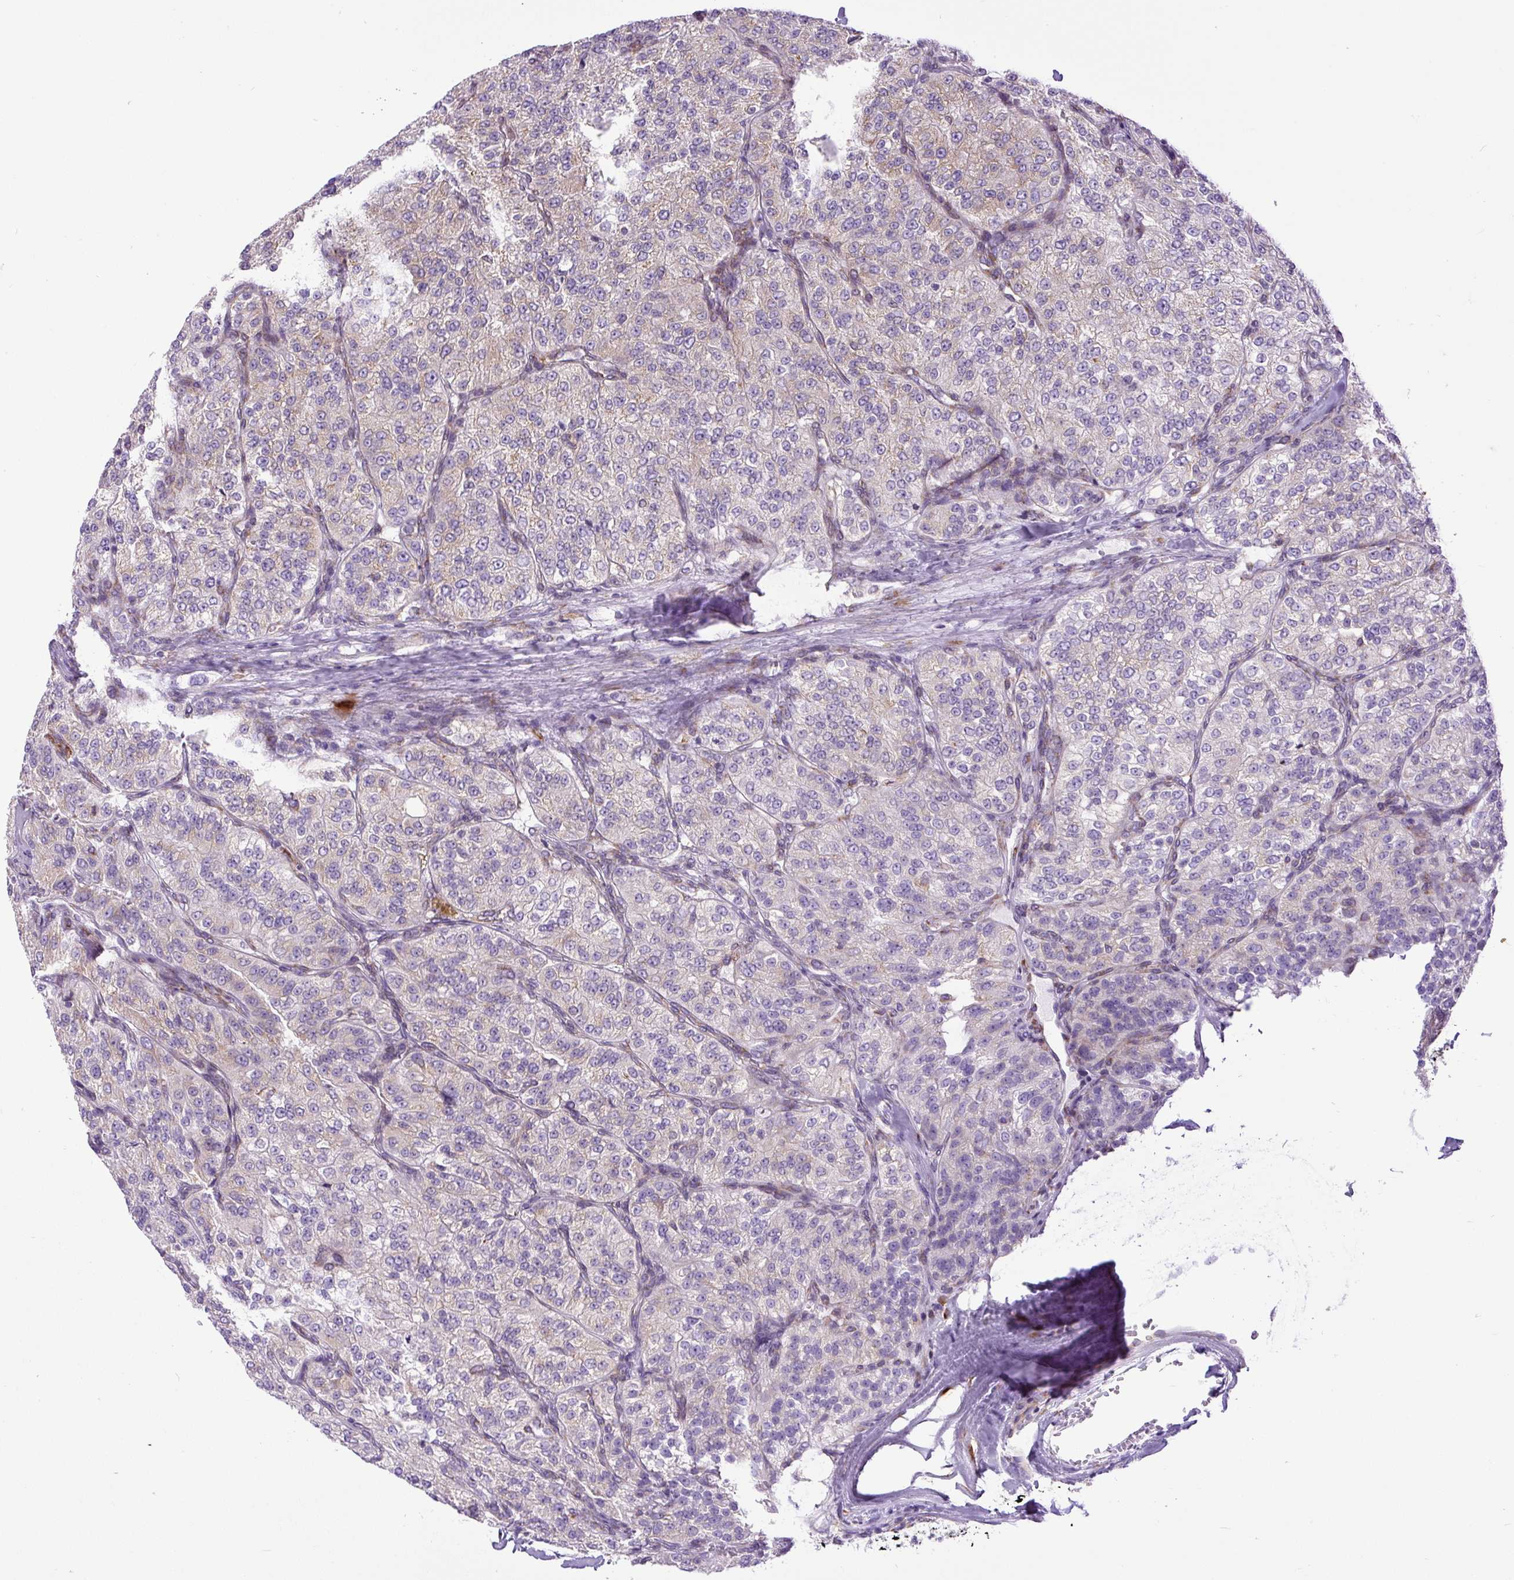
{"staining": {"intensity": "weak", "quantity": "<25%", "location": "cytoplasmic/membranous"}, "tissue": "renal cancer", "cell_type": "Tumor cells", "image_type": "cancer", "snomed": [{"axis": "morphology", "description": "Adenocarcinoma, NOS"}, {"axis": "topography", "description": "Kidney"}], "caption": "High power microscopy image of an immunohistochemistry (IHC) photomicrograph of renal adenocarcinoma, revealing no significant expression in tumor cells.", "gene": "DDOST", "patient": {"sex": "female", "age": 63}}